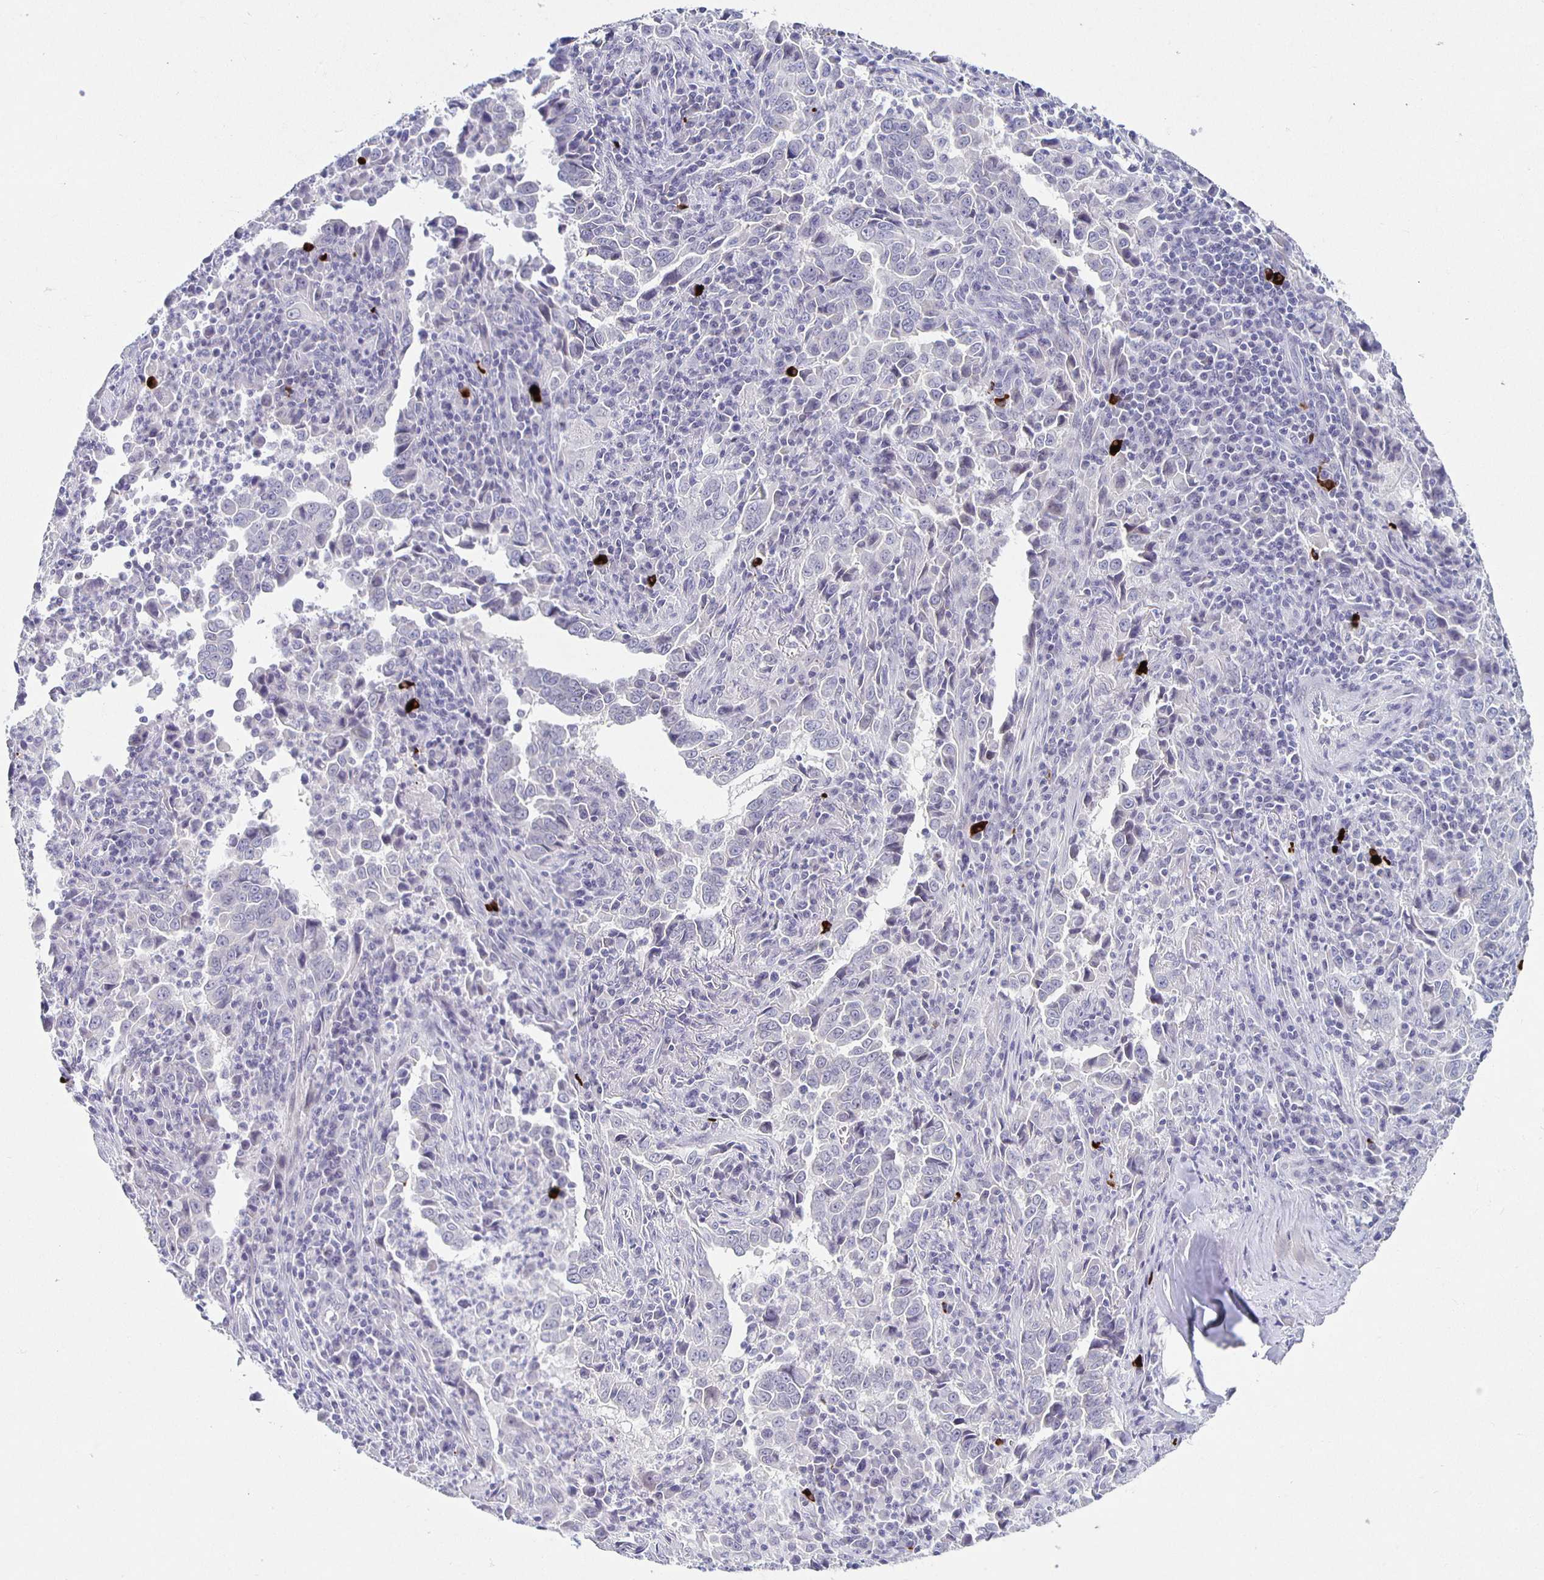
{"staining": {"intensity": "negative", "quantity": "none", "location": "none"}, "tissue": "lung cancer", "cell_type": "Tumor cells", "image_type": "cancer", "snomed": [{"axis": "morphology", "description": "Adenocarcinoma, NOS"}, {"axis": "topography", "description": "Lung"}], "caption": "The IHC photomicrograph has no significant positivity in tumor cells of lung cancer tissue.", "gene": "CARNS1", "patient": {"sex": "male", "age": 67}}